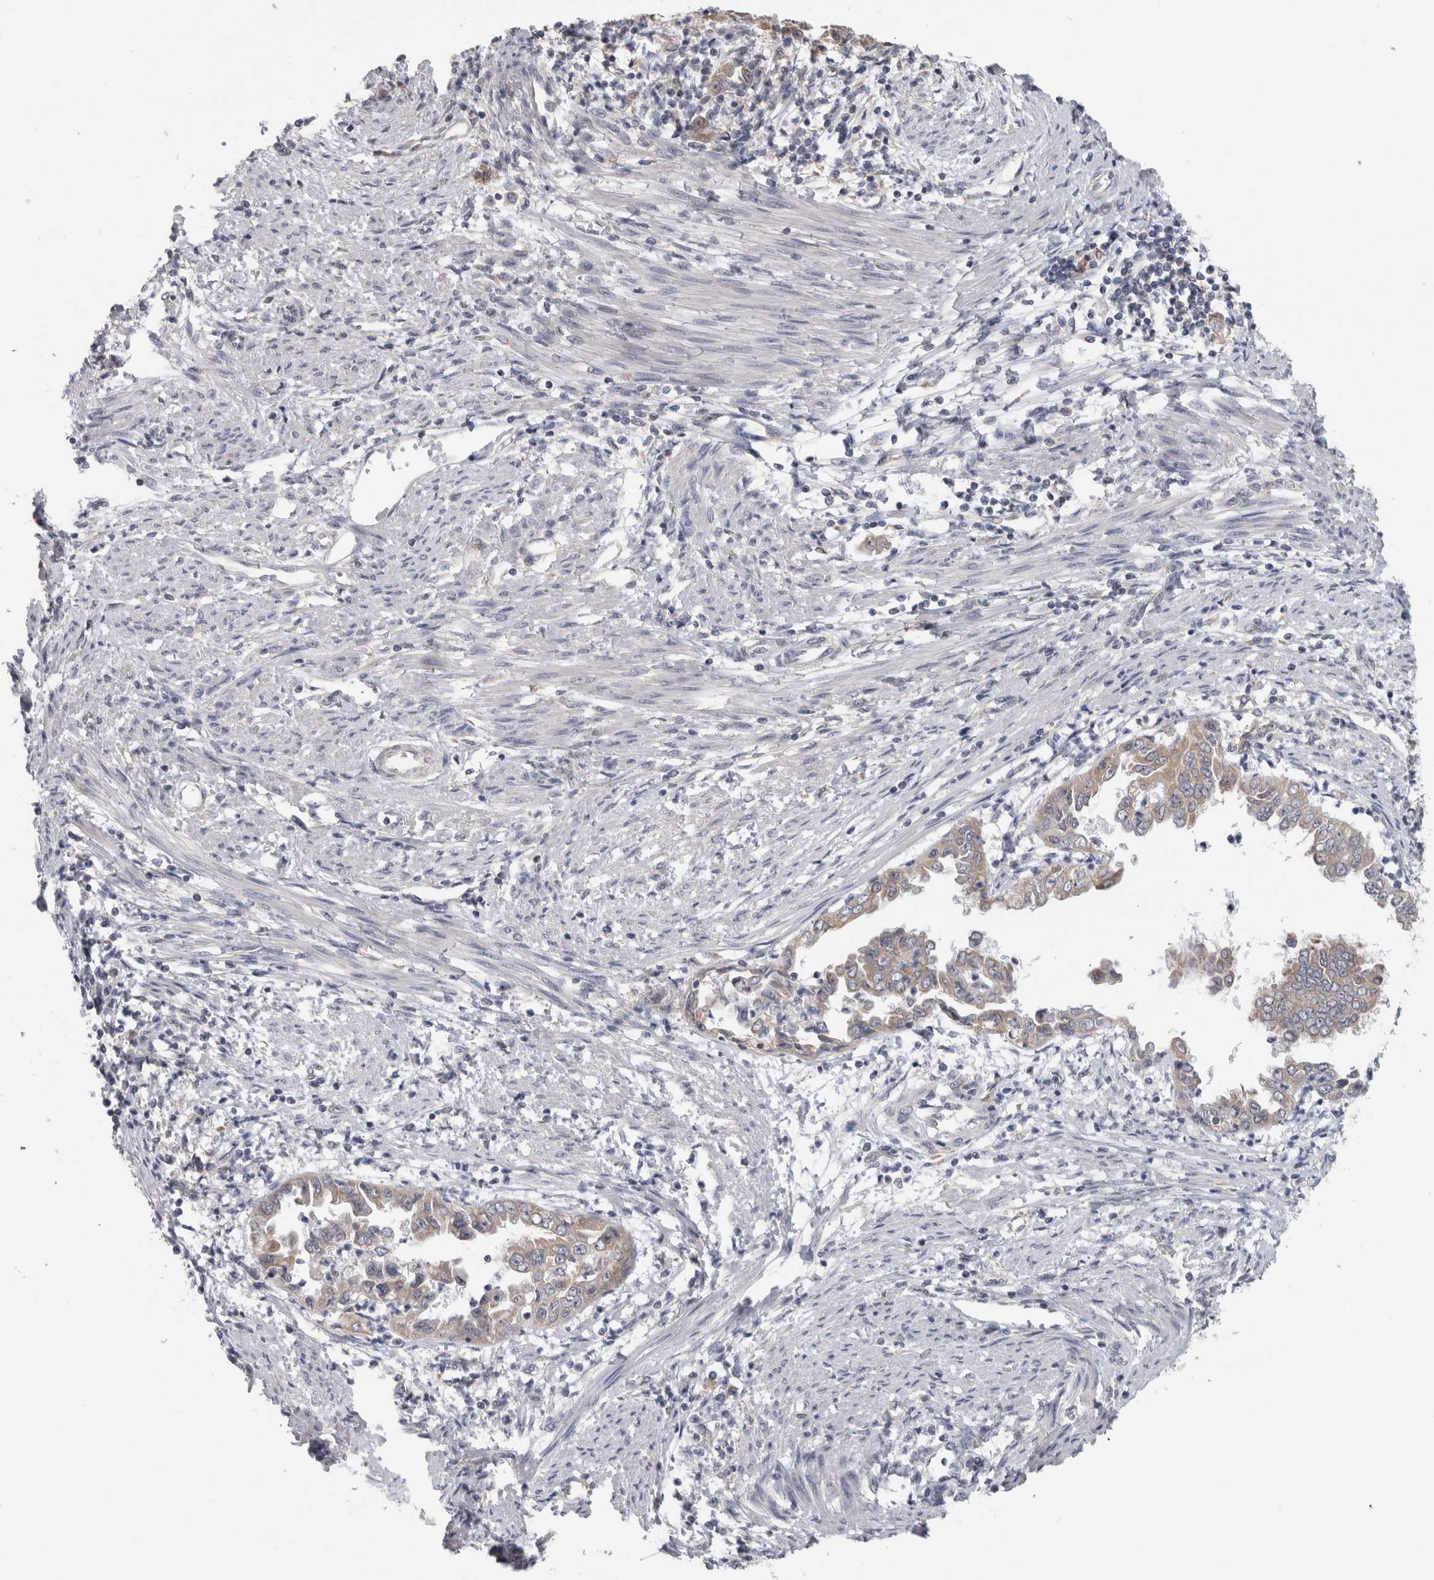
{"staining": {"intensity": "weak", "quantity": "<25%", "location": "cytoplasmic/membranous"}, "tissue": "endometrial cancer", "cell_type": "Tumor cells", "image_type": "cancer", "snomed": [{"axis": "morphology", "description": "Adenocarcinoma, NOS"}, {"axis": "topography", "description": "Endometrium"}], "caption": "Tumor cells show no significant expression in adenocarcinoma (endometrial).", "gene": "TMEM242", "patient": {"sex": "female", "age": 85}}